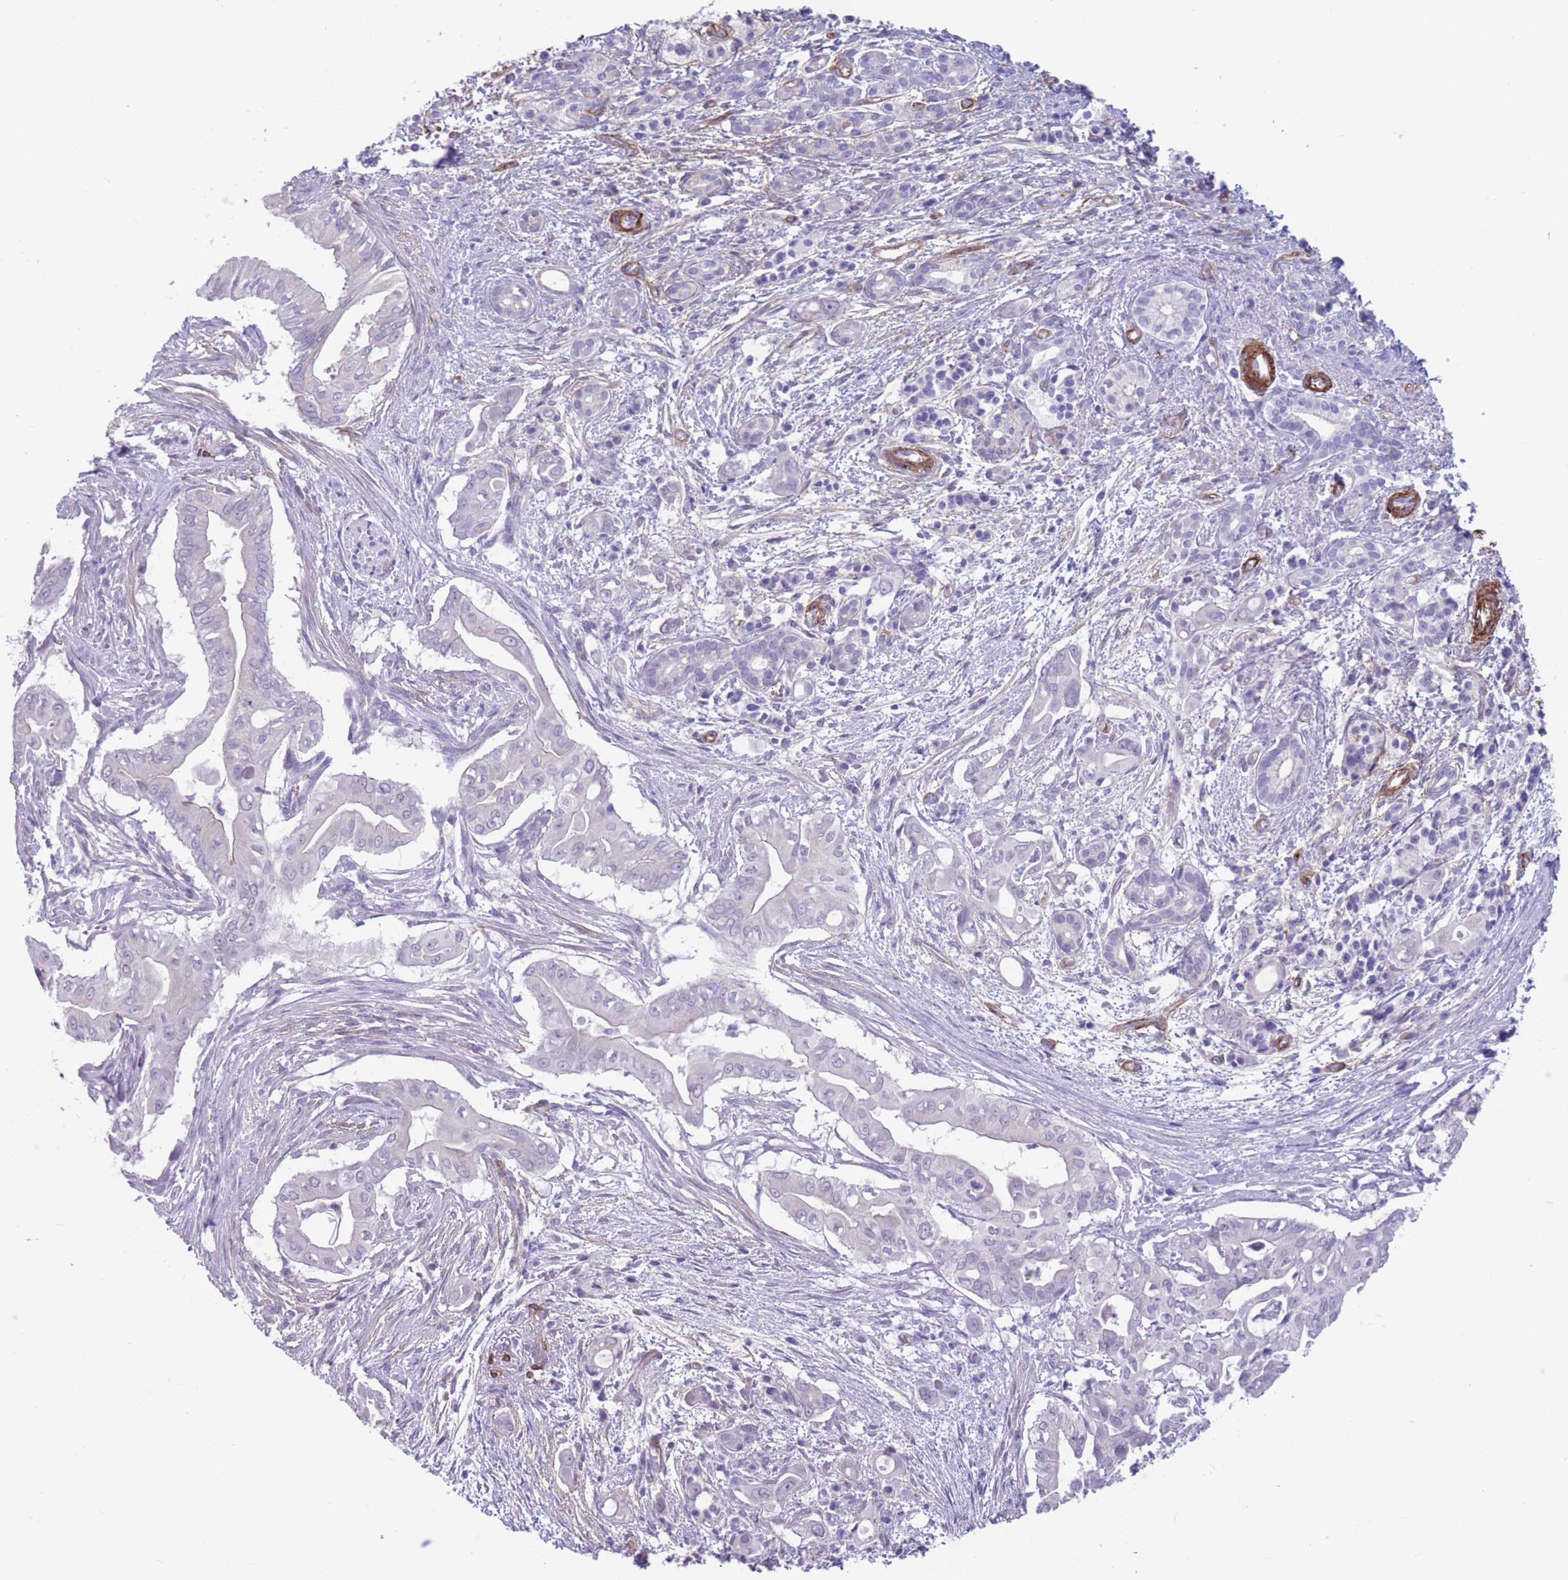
{"staining": {"intensity": "negative", "quantity": "none", "location": "none"}, "tissue": "pancreatic cancer", "cell_type": "Tumor cells", "image_type": "cancer", "snomed": [{"axis": "morphology", "description": "Adenocarcinoma, NOS"}, {"axis": "topography", "description": "Pancreas"}], "caption": "The image displays no significant expression in tumor cells of pancreatic cancer (adenocarcinoma).", "gene": "DPYD", "patient": {"sex": "male", "age": 71}}